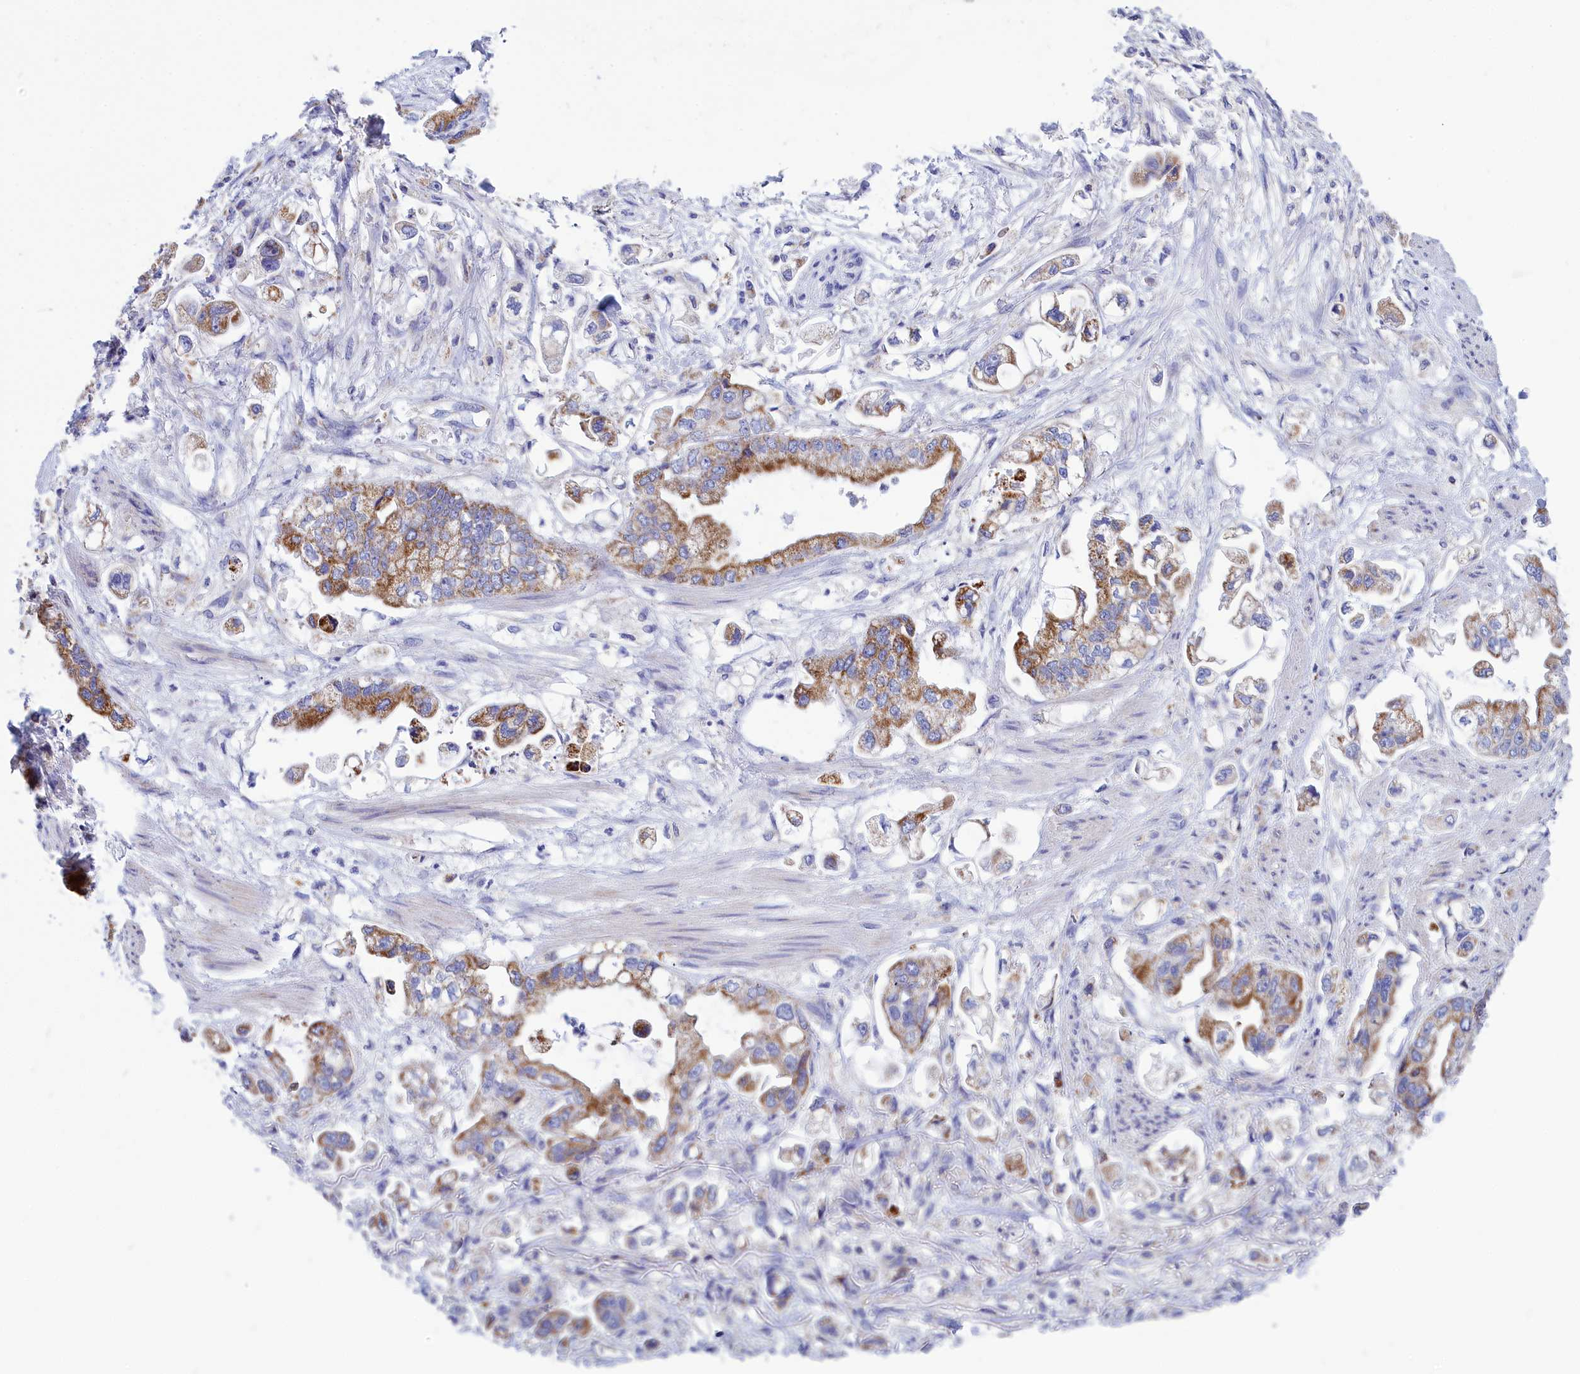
{"staining": {"intensity": "moderate", "quantity": ">75%", "location": "cytoplasmic/membranous"}, "tissue": "stomach cancer", "cell_type": "Tumor cells", "image_type": "cancer", "snomed": [{"axis": "morphology", "description": "Adenocarcinoma, NOS"}, {"axis": "topography", "description": "Stomach"}], "caption": "Tumor cells display medium levels of moderate cytoplasmic/membranous expression in about >75% of cells in stomach adenocarcinoma. The protein of interest is stained brown, and the nuclei are stained in blue (DAB (3,3'-diaminobenzidine) IHC with brightfield microscopy, high magnification).", "gene": "CCRL2", "patient": {"sex": "male", "age": 62}}